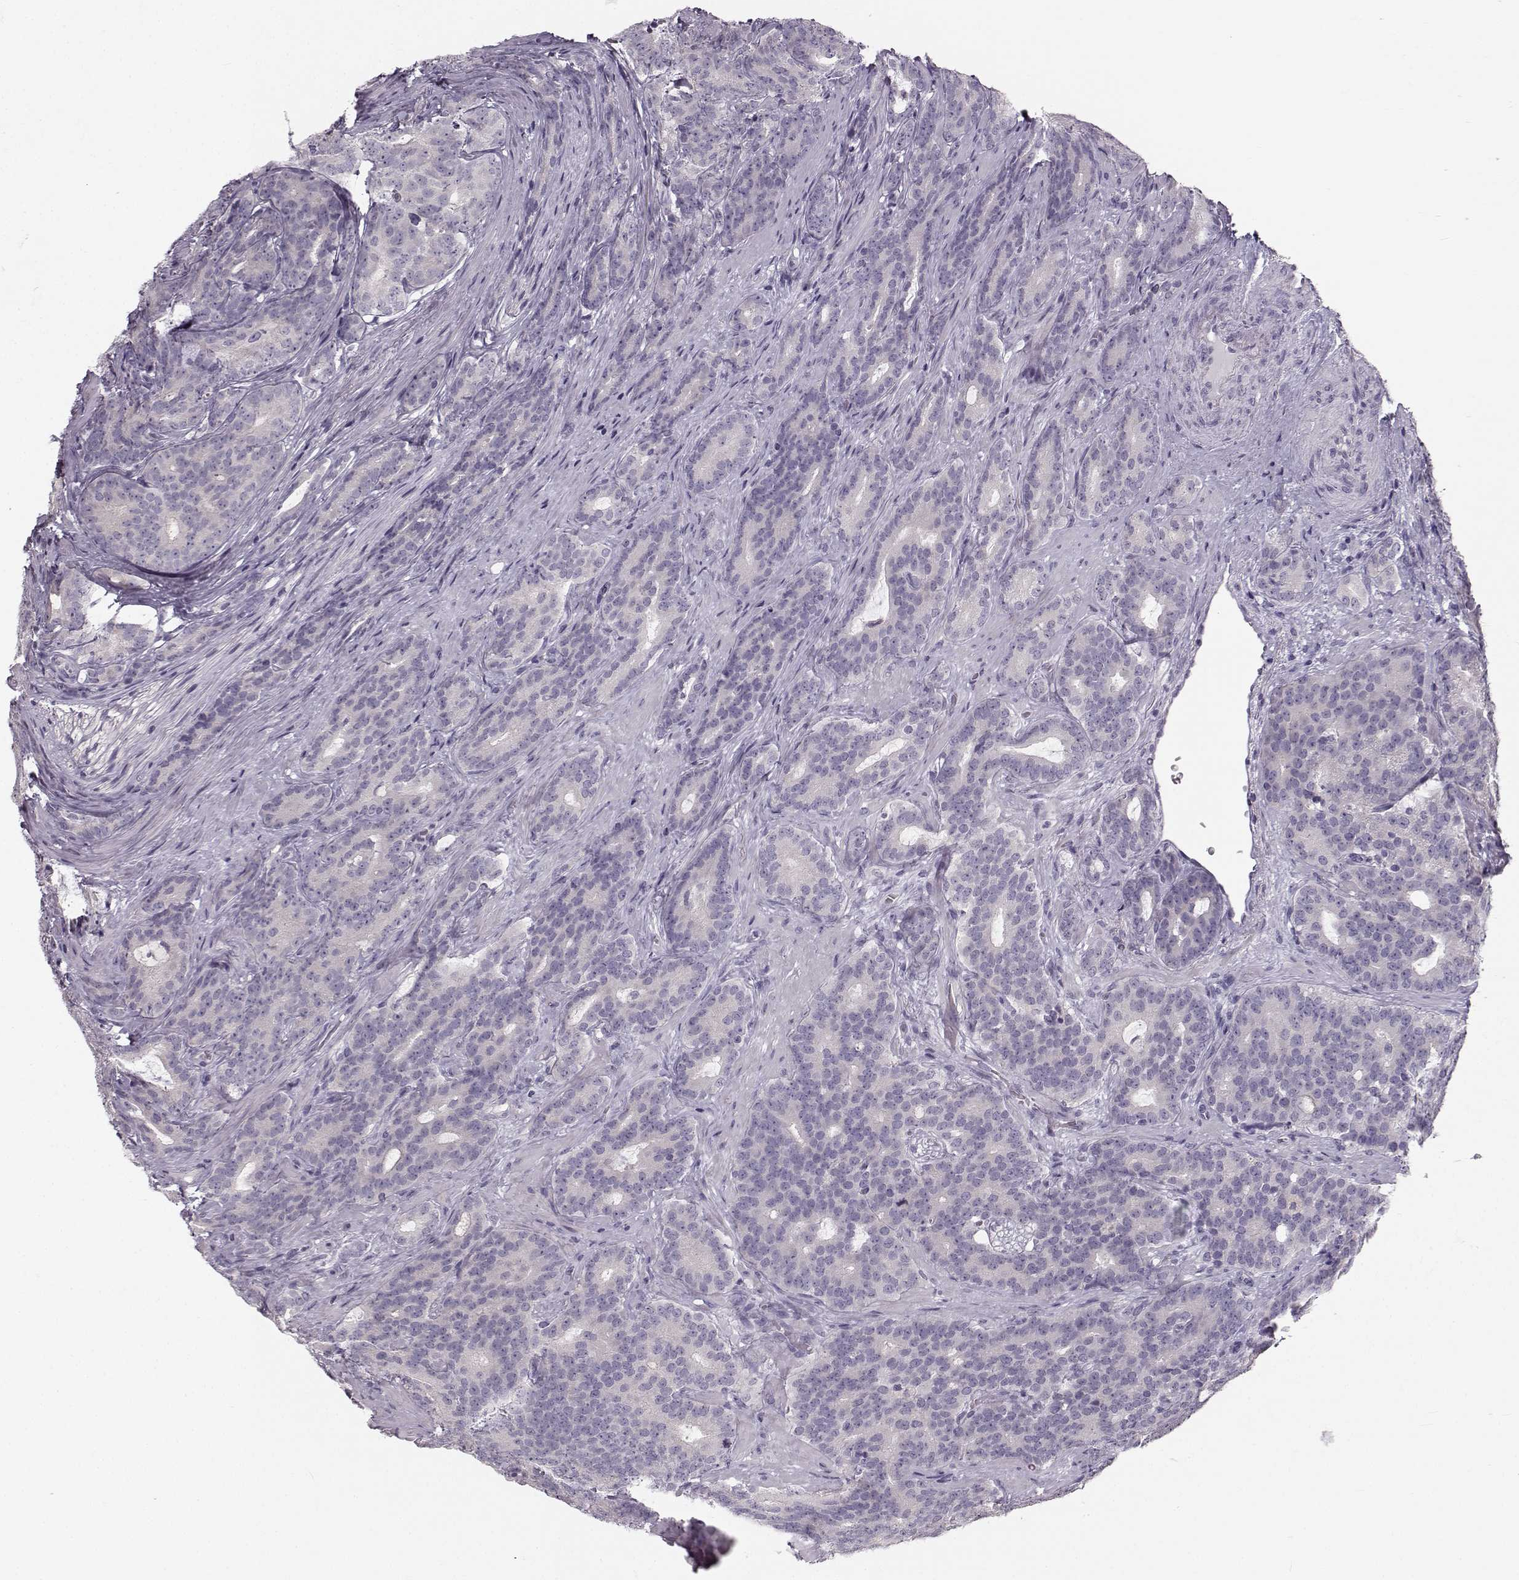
{"staining": {"intensity": "negative", "quantity": "none", "location": "none"}, "tissue": "prostate cancer", "cell_type": "Tumor cells", "image_type": "cancer", "snomed": [{"axis": "morphology", "description": "Adenocarcinoma, NOS"}, {"axis": "topography", "description": "Prostate"}], "caption": "DAB (3,3'-diaminobenzidine) immunohistochemical staining of human prostate cancer (adenocarcinoma) shows no significant positivity in tumor cells.", "gene": "OIP5", "patient": {"sex": "male", "age": 71}}